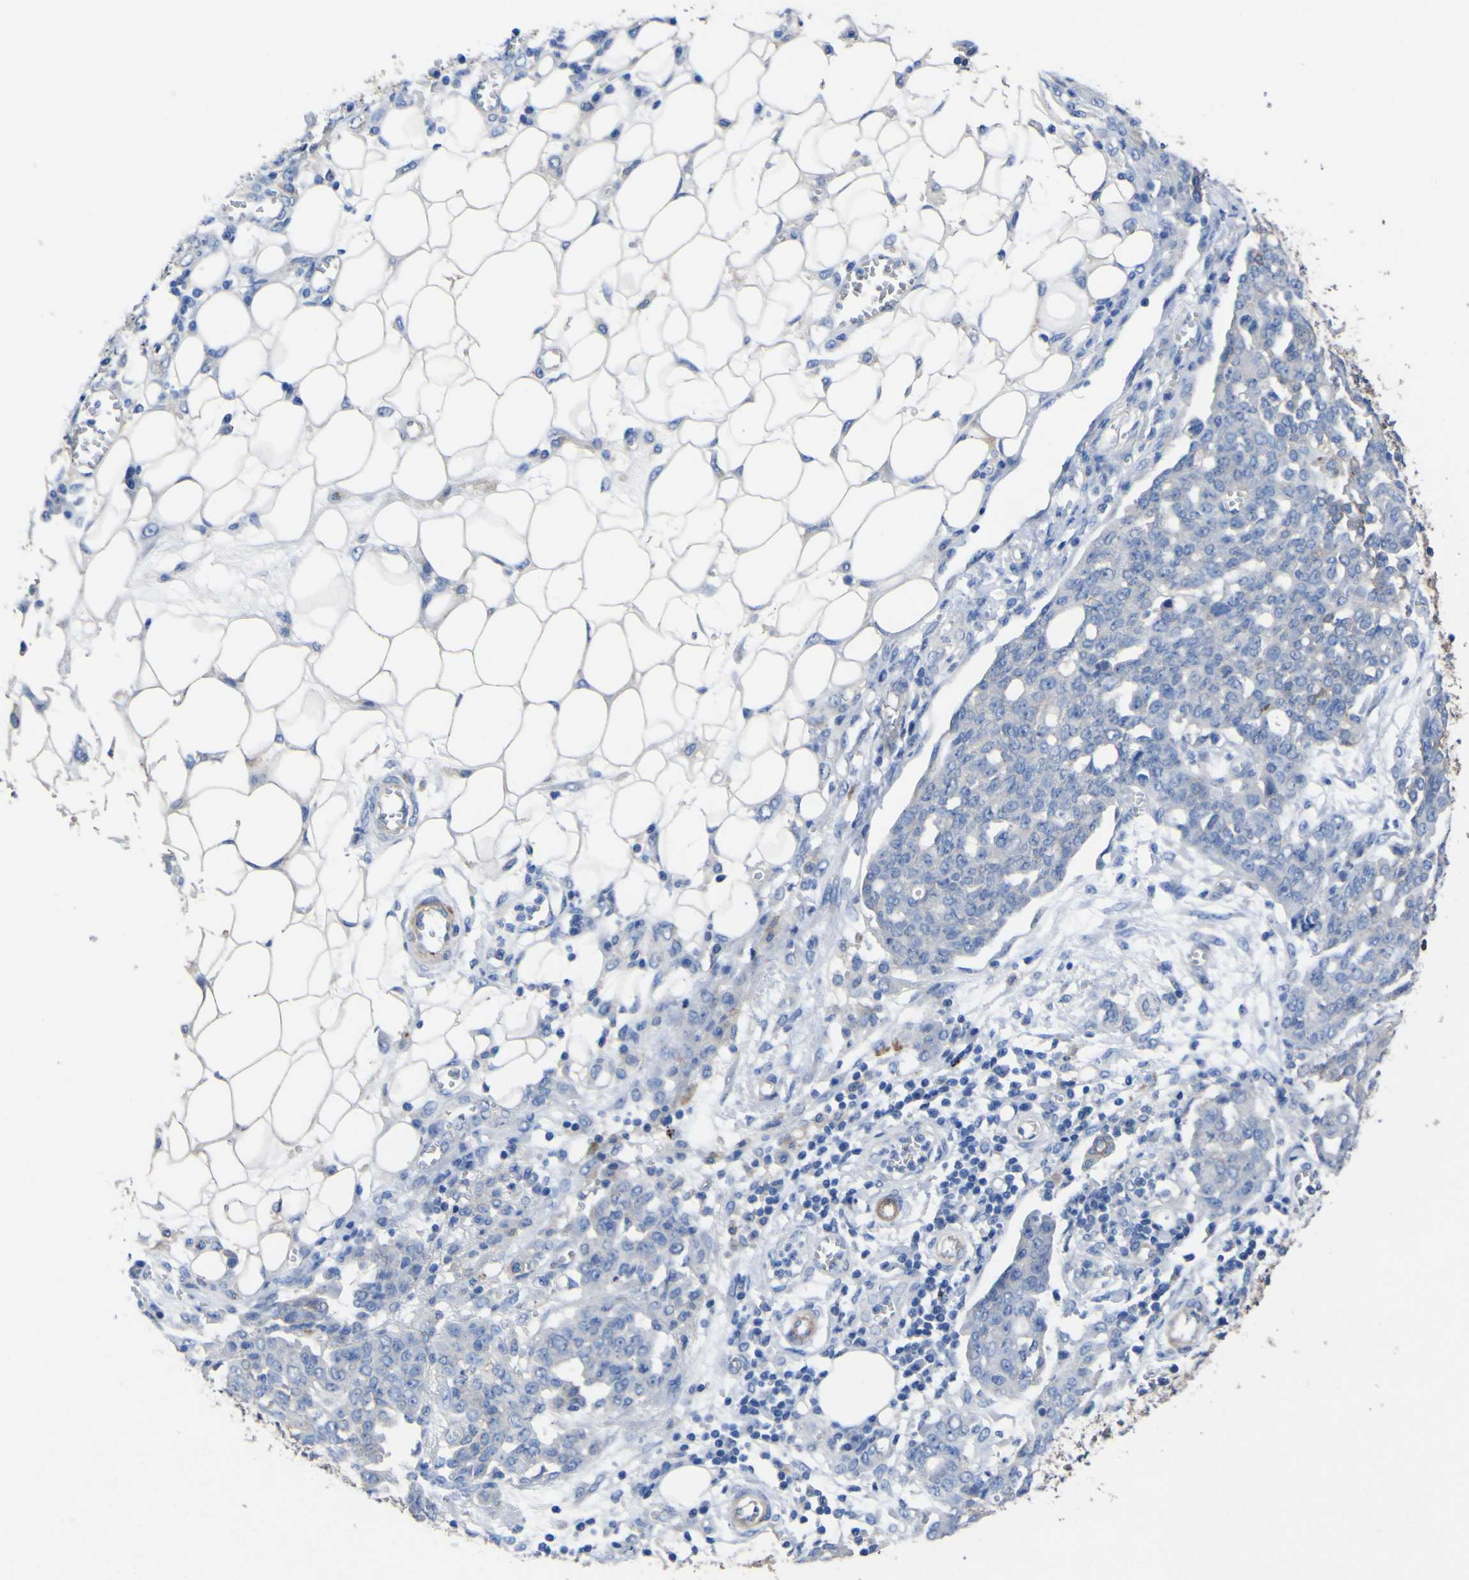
{"staining": {"intensity": "negative", "quantity": "none", "location": "none"}, "tissue": "ovarian cancer", "cell_type": "Tumor cells", "image_type": "cancer", "snomed": [{"axis": "morphology", "description": "Cystadenocarcinoma, serous, NOS"}, {"axis": "topography", "description": "Soft tissue"}, {"axis": "topography", "description": "Ovary"}], "caption": "Human serous cystadenocarcinoma (ovarian) stained for a protein using IHC shows no expression in tumor cells.", "gene": "AGO4", "patient": {"sex": "female", "age": 57}}